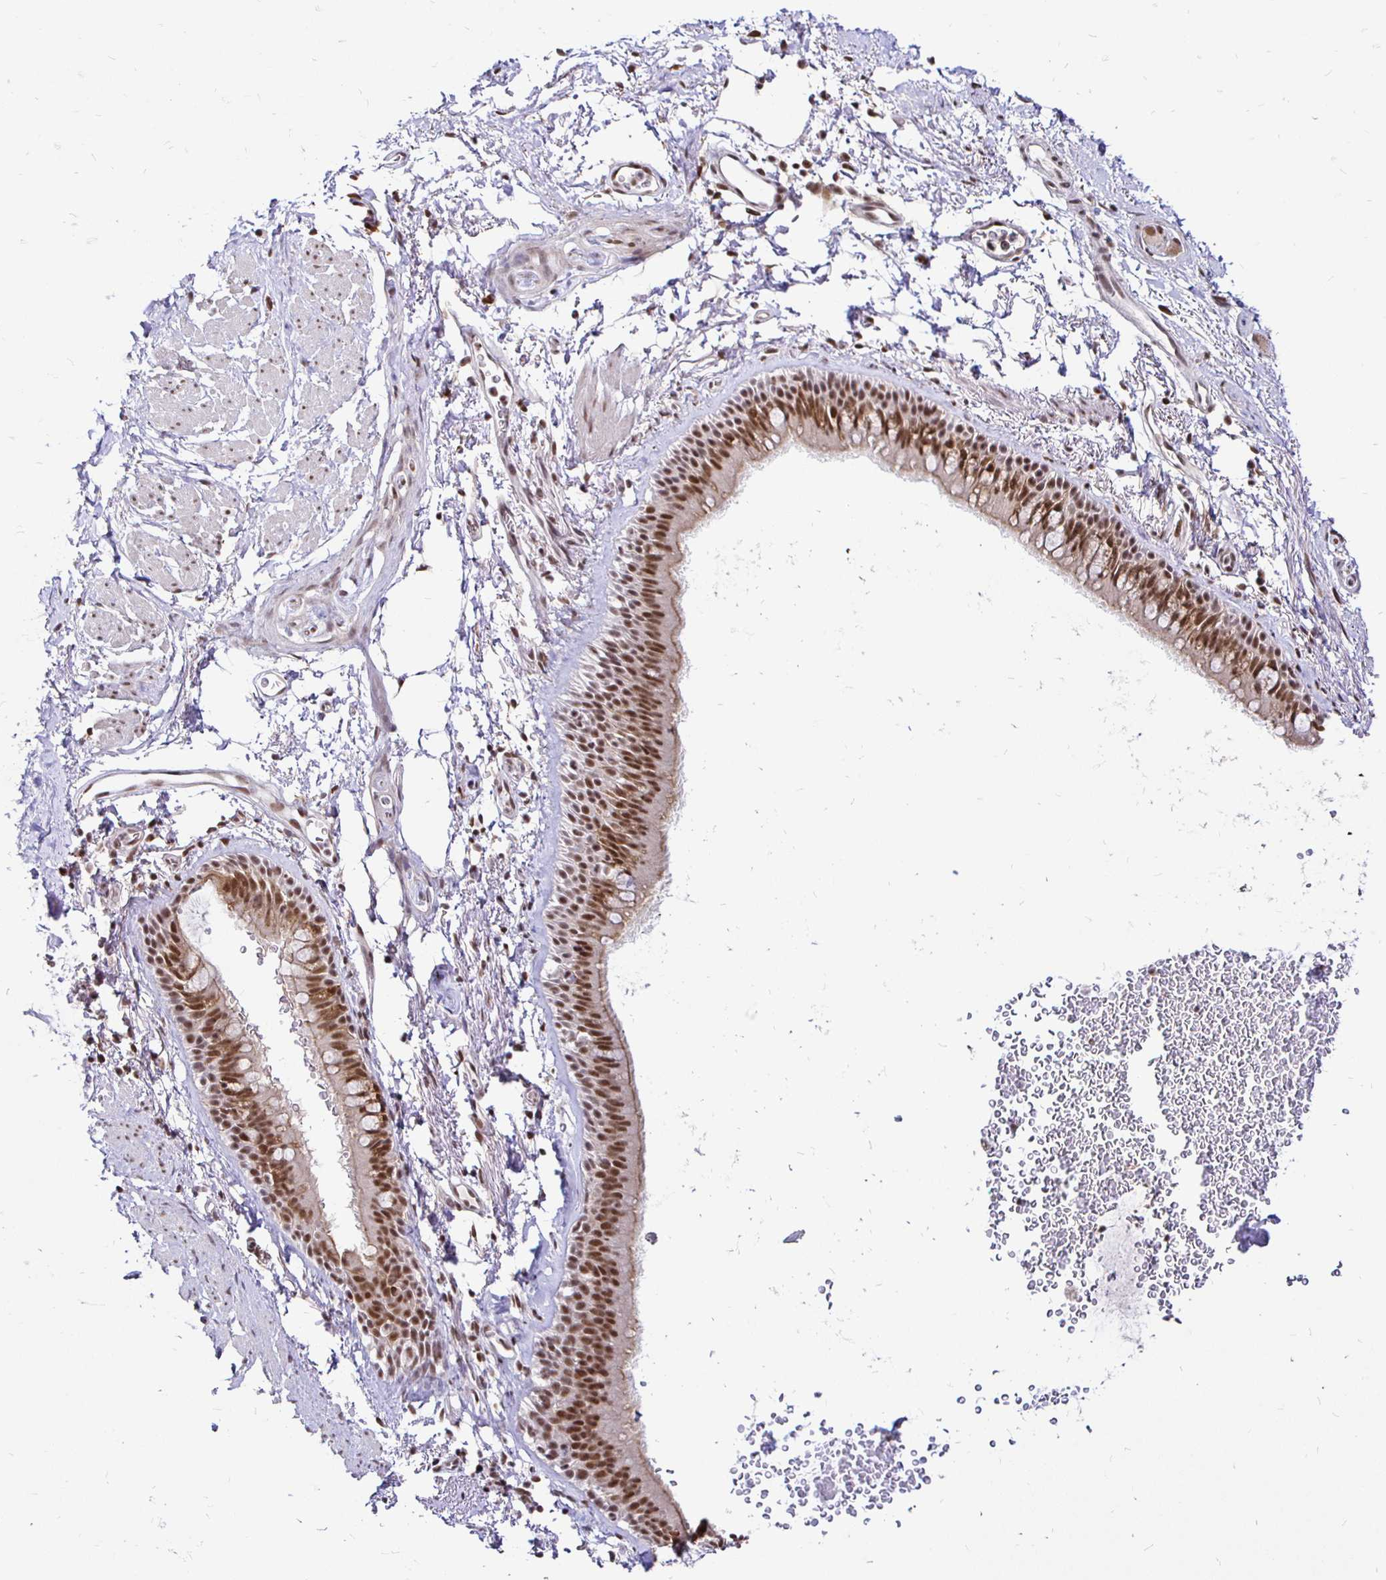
{"staining": {"intensity": "moderate", "quantity": "25%-75%", "location": "nuclear"}, "tissue": "adipose tissue", "cell_type": "Adipocytes", "image_type": "normal", "snomed": [{"axis": "morphology", "description": "Normal tissue, NOS"}, {"axis": "topography", "description": "Lymph node"}, {"axis": "topography", "description": "Cartilage tissue"}, {"axis": "topography", "description": "Bronchus"}], "caption": "Unremarkable adipose tissue displays moderate nuclear positivity in approximately 25%-75% of adipocytes, visualized by immunohistochemistry.", "gene": "SIN3A", "patient": {"sex": "female", "age": 70}}